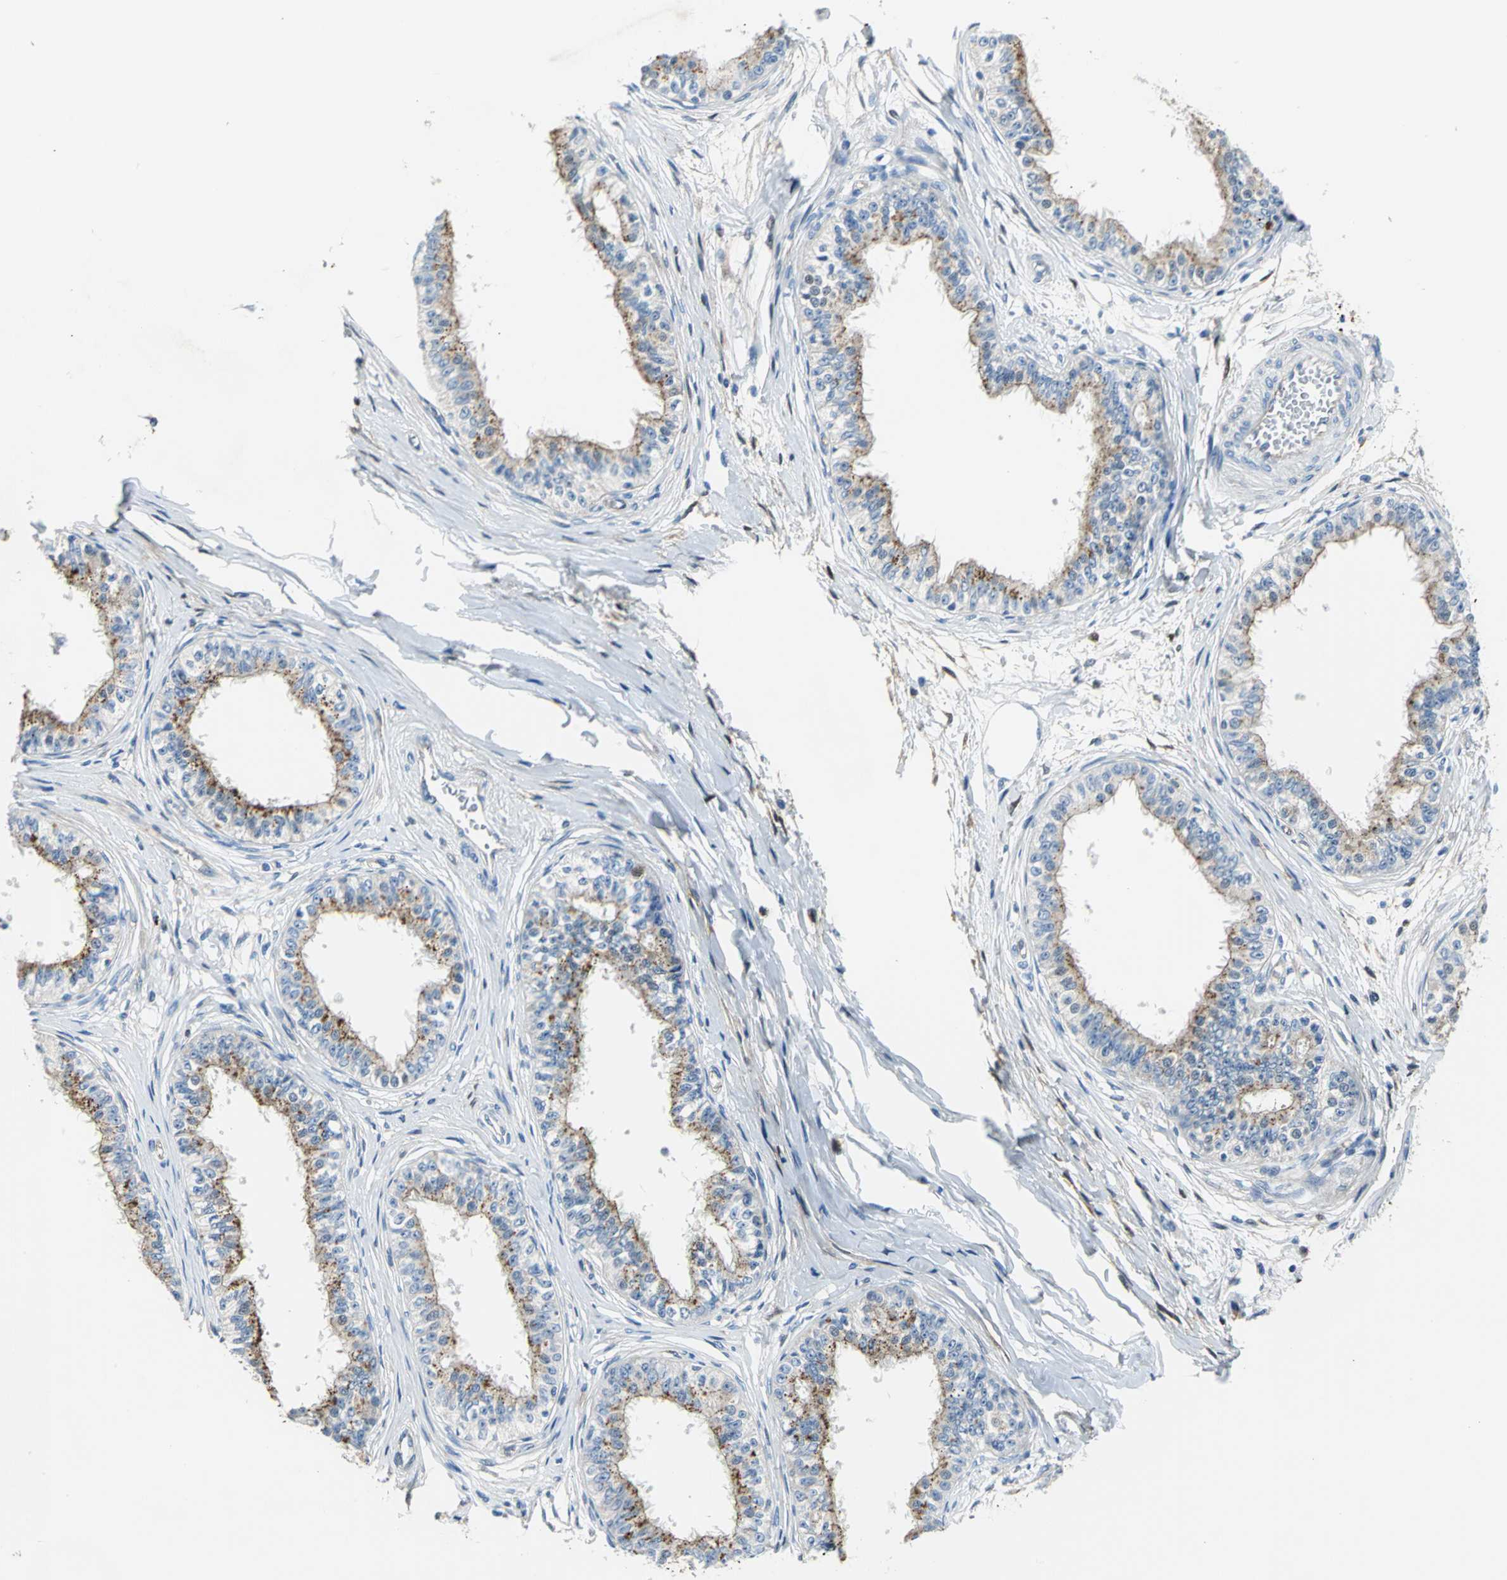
{"staining": {"intensity": "moderate", "quantity": ">75%", "location": "cytoplasmic/membranous"}, "tissue": "epididymis", "cell_type": "Glandular cells", "image_type": "normal", "snomed": [{"axis": "morphology", "description": "Normal tissue, NOS"}, {"axis": "morphology", "description": "Adenocarcinoma, metastatic, NOS"}, {"axis": "topography", "description": "Testis"}, {"axis": "topography", "description": "Epididymis"}], "caption": "About >75% of glandular cells in normal epididymis exhibit moderate cytoplasmic/membranous protein staining as visualized by brown immunohistochemical staining.", "gene": "ENSG00000285130", "patient": {"sex": "male", "age": 26}}